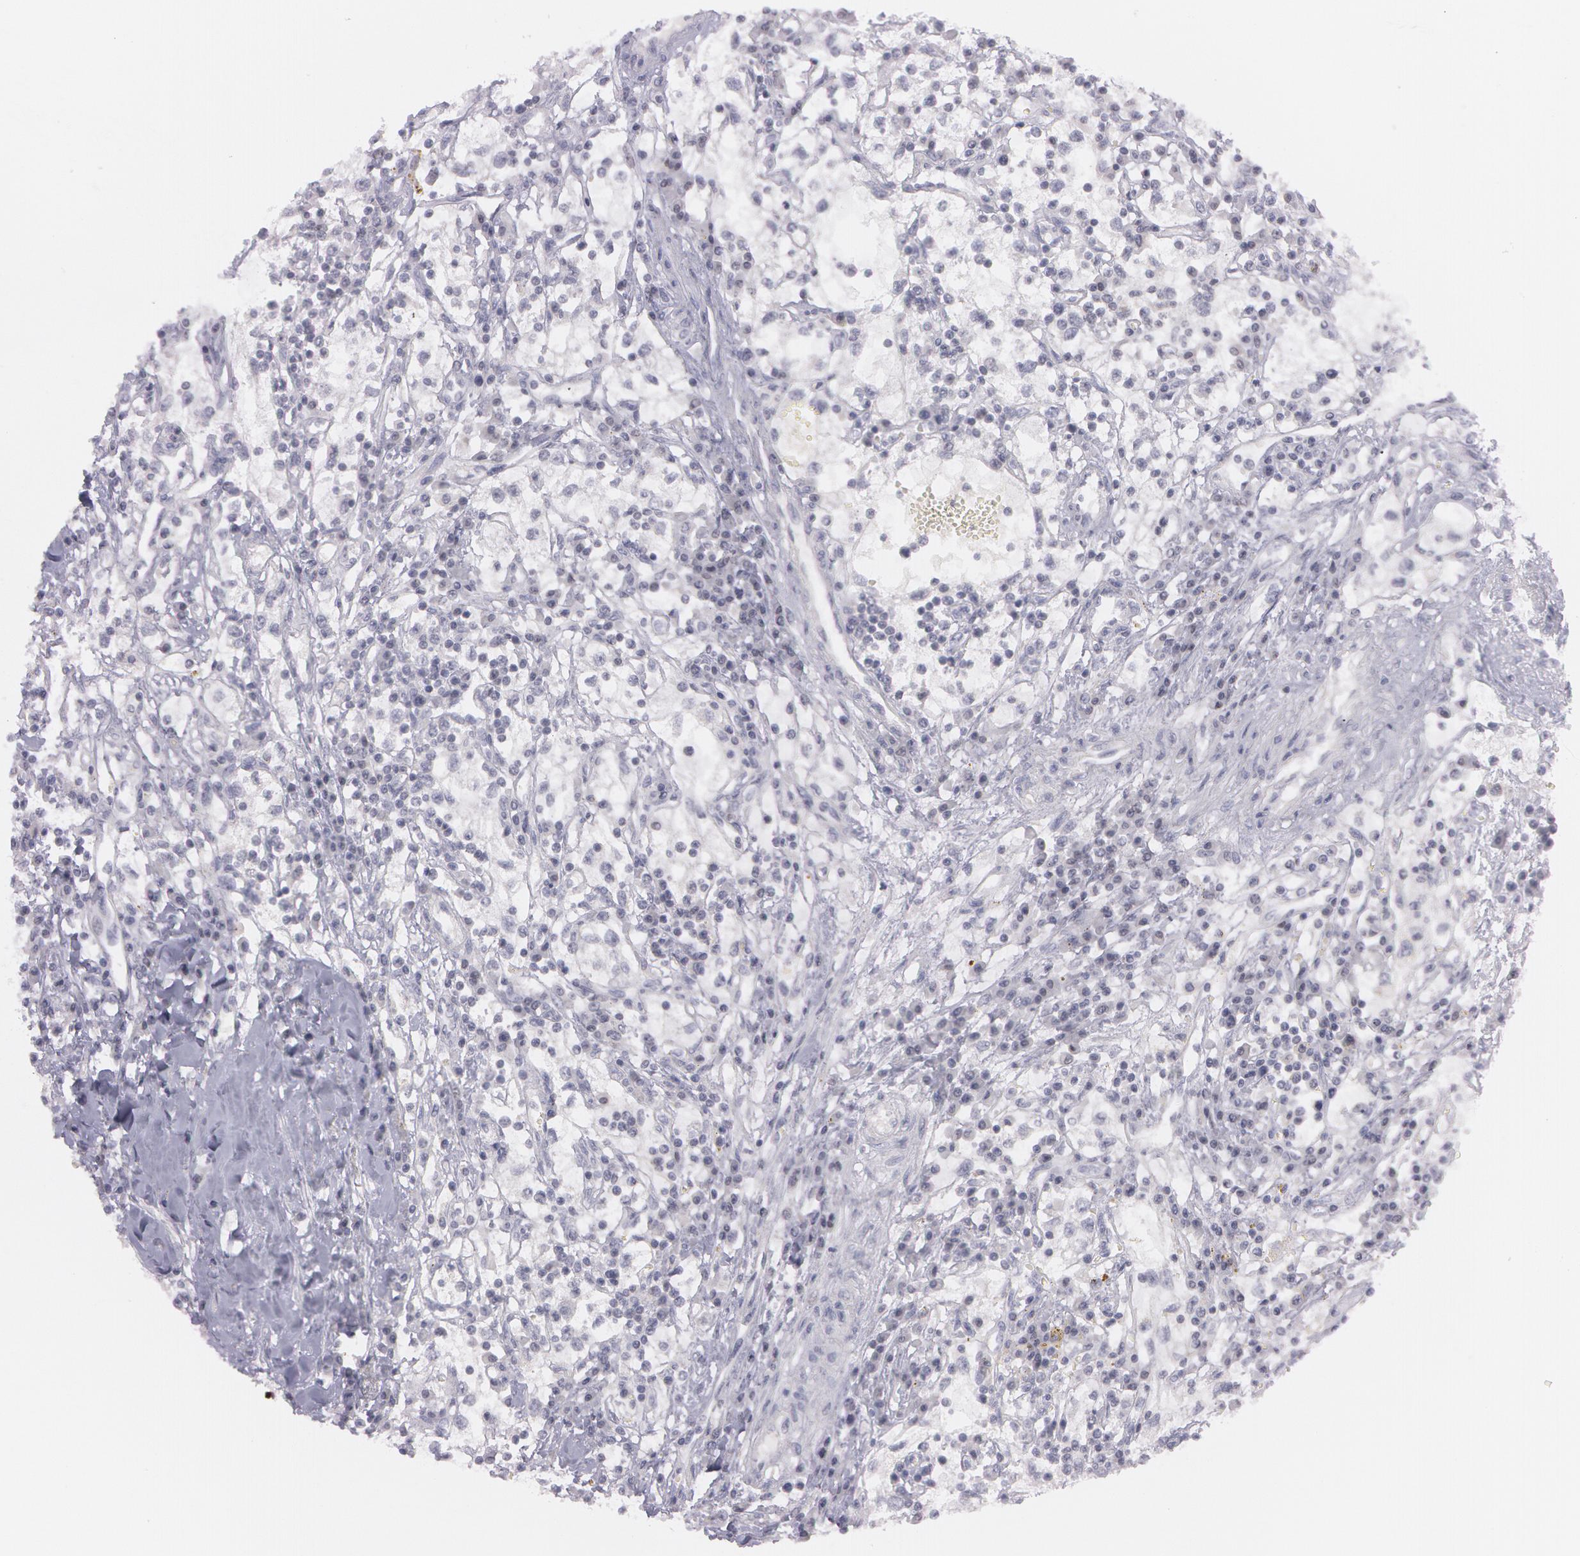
{"staining": {"intensity": "negative", "quantity": "none", "location": "none"}, "tissue": "renal cancer", "cell_type": "Tumor cells", "image_type": "cancer", "snomed": [{"axis": "morphology", "description": "Adenocarcinoma, NOS"}, {"axis": "topography", "description": "Kidney"}], "caption": "A histopathology image of adenocarcinoma (renal) stained for a protein shows no brown staining in tumor cells.", "gene": "IL1RN", "patient": {"sex": "male", "age": 82}}